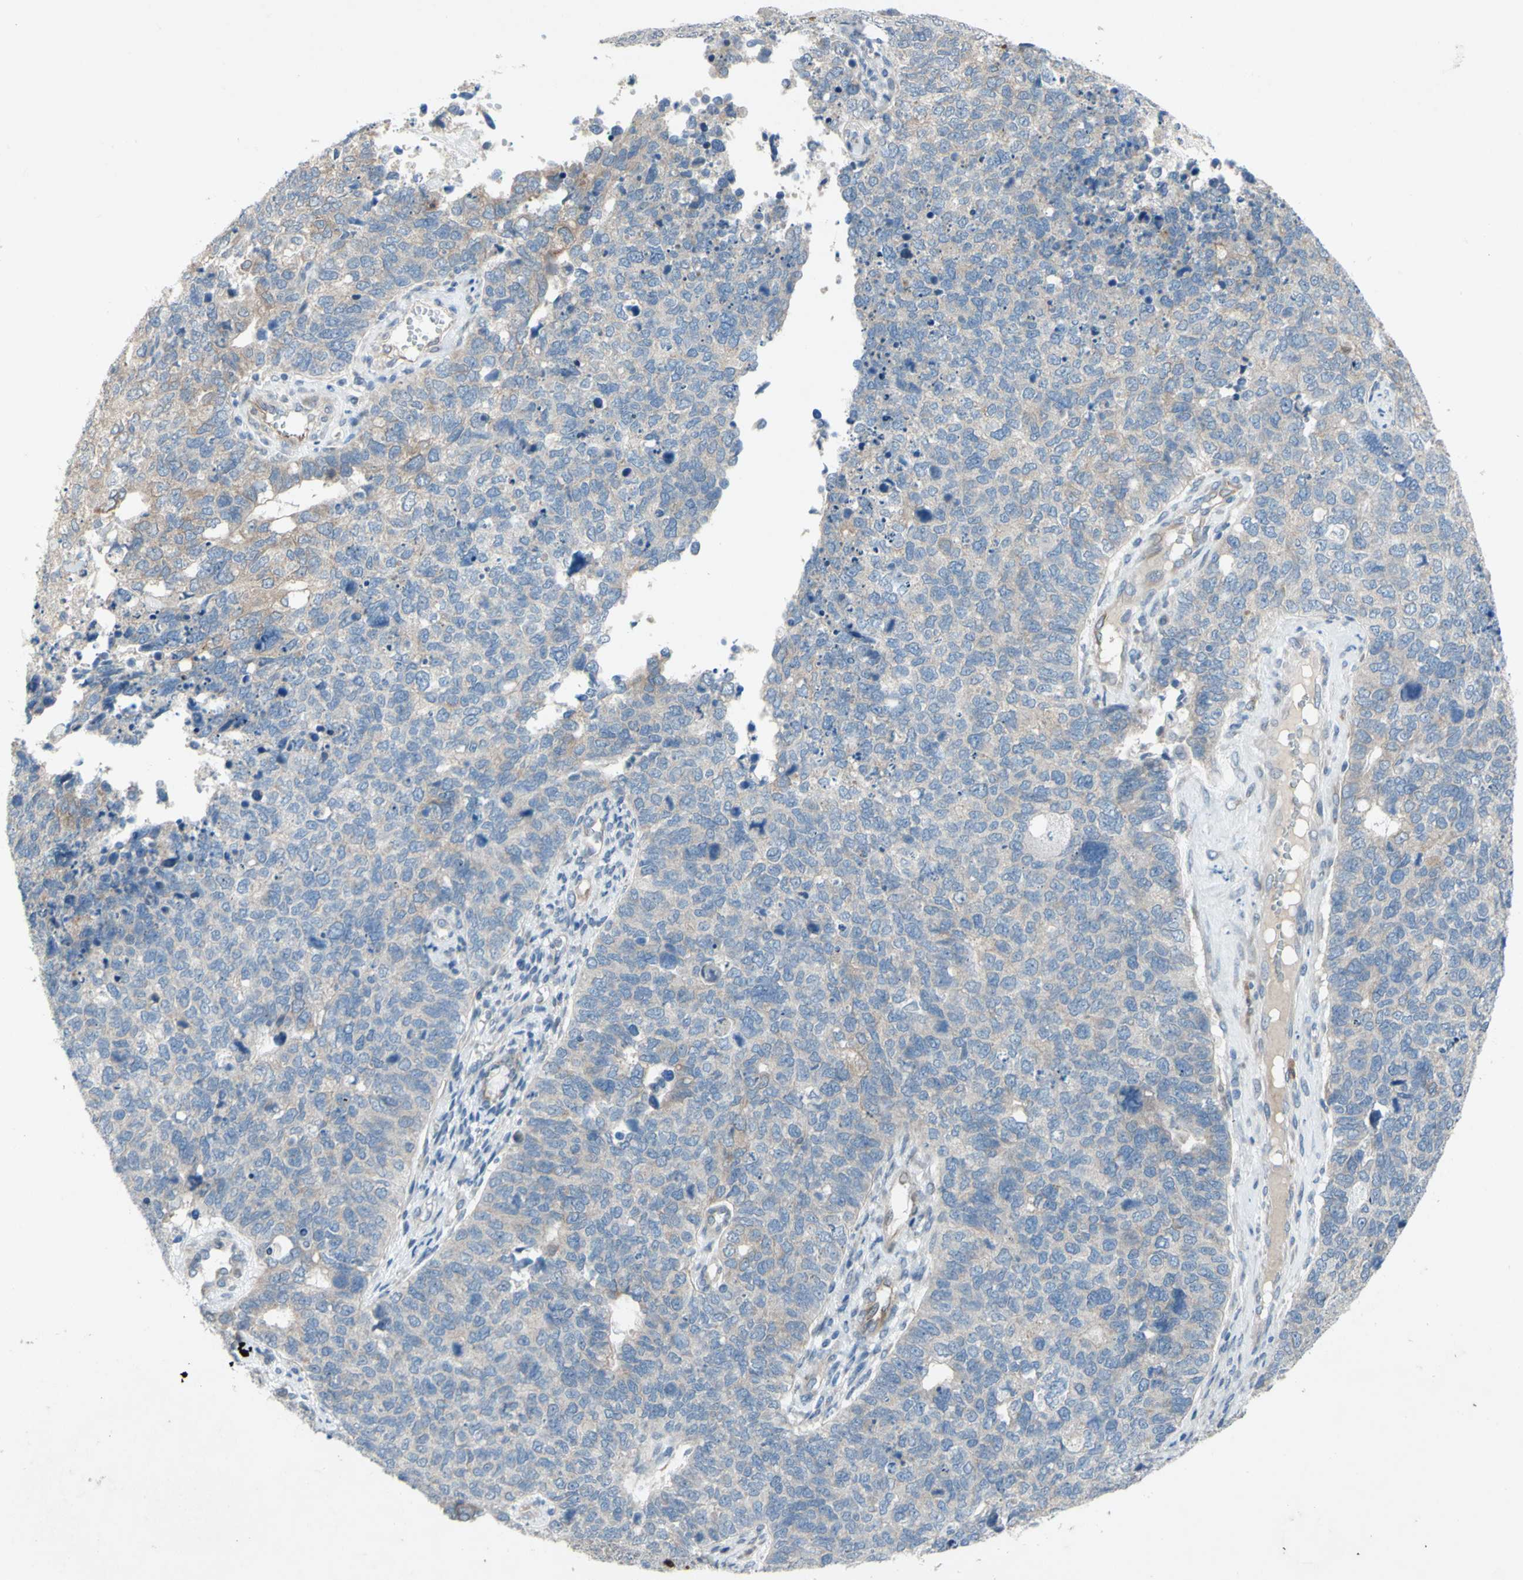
{"staining": {"intensity": "weak", "quantity": ">75%", "location": "cytoplasmic/membranous"}, "tissue": "cervical cancer", "cell_type": "Tumor cells", "image_type": "cancer", "snomed": [{"axis": "morphology", "description": "Squamous cell carcinoma, NOS"}, {"axis": "topography", "description": "Cervix"}], "caption": "This photomicrograph displays immunohistochemistry staining of human cervical squamous cell carcinoma, with low weak cytoplasmic/membranous staining in approximately >75% of tumor cells.", "gene": "GRAMD2B", "patient": {"sex": "female", "age": 63}}